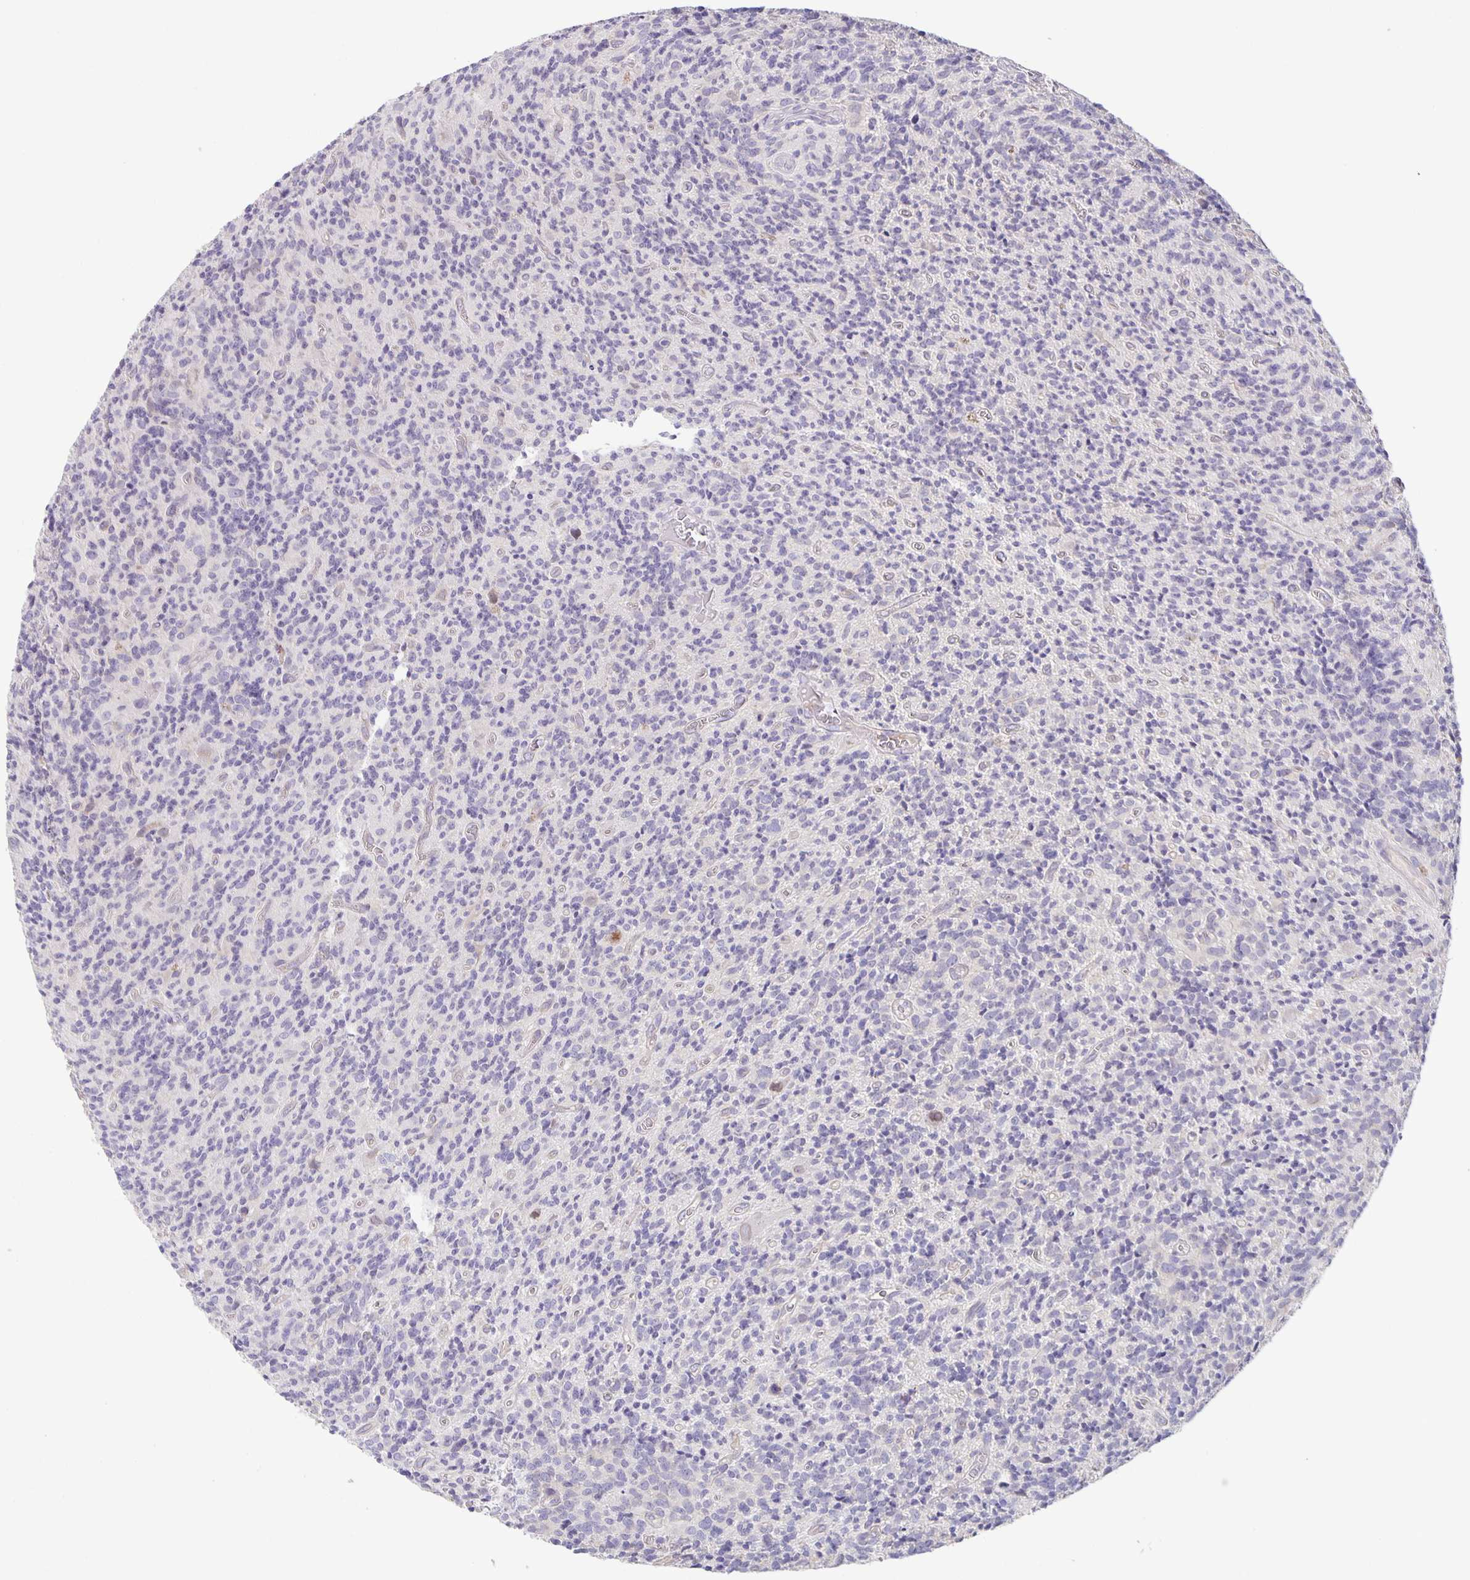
{"staining": {"intensity": "negative", "quantity": "none", "location": "none"}, "tissue": "glioma", "cell_type": "Tumor cells", "image_type": "cancer", "snomed": [{"axis": "morphology", "description": "Glioma, malignant, High grade"}, {"axis": "topography", "description": "Brain"}], "caption": "Immunohistochemistry of human malignant high-grade glioma reveals no staining in tumor cells.", "gene": "PTPN3", "patient": {"sex": "male", "age": 76}}